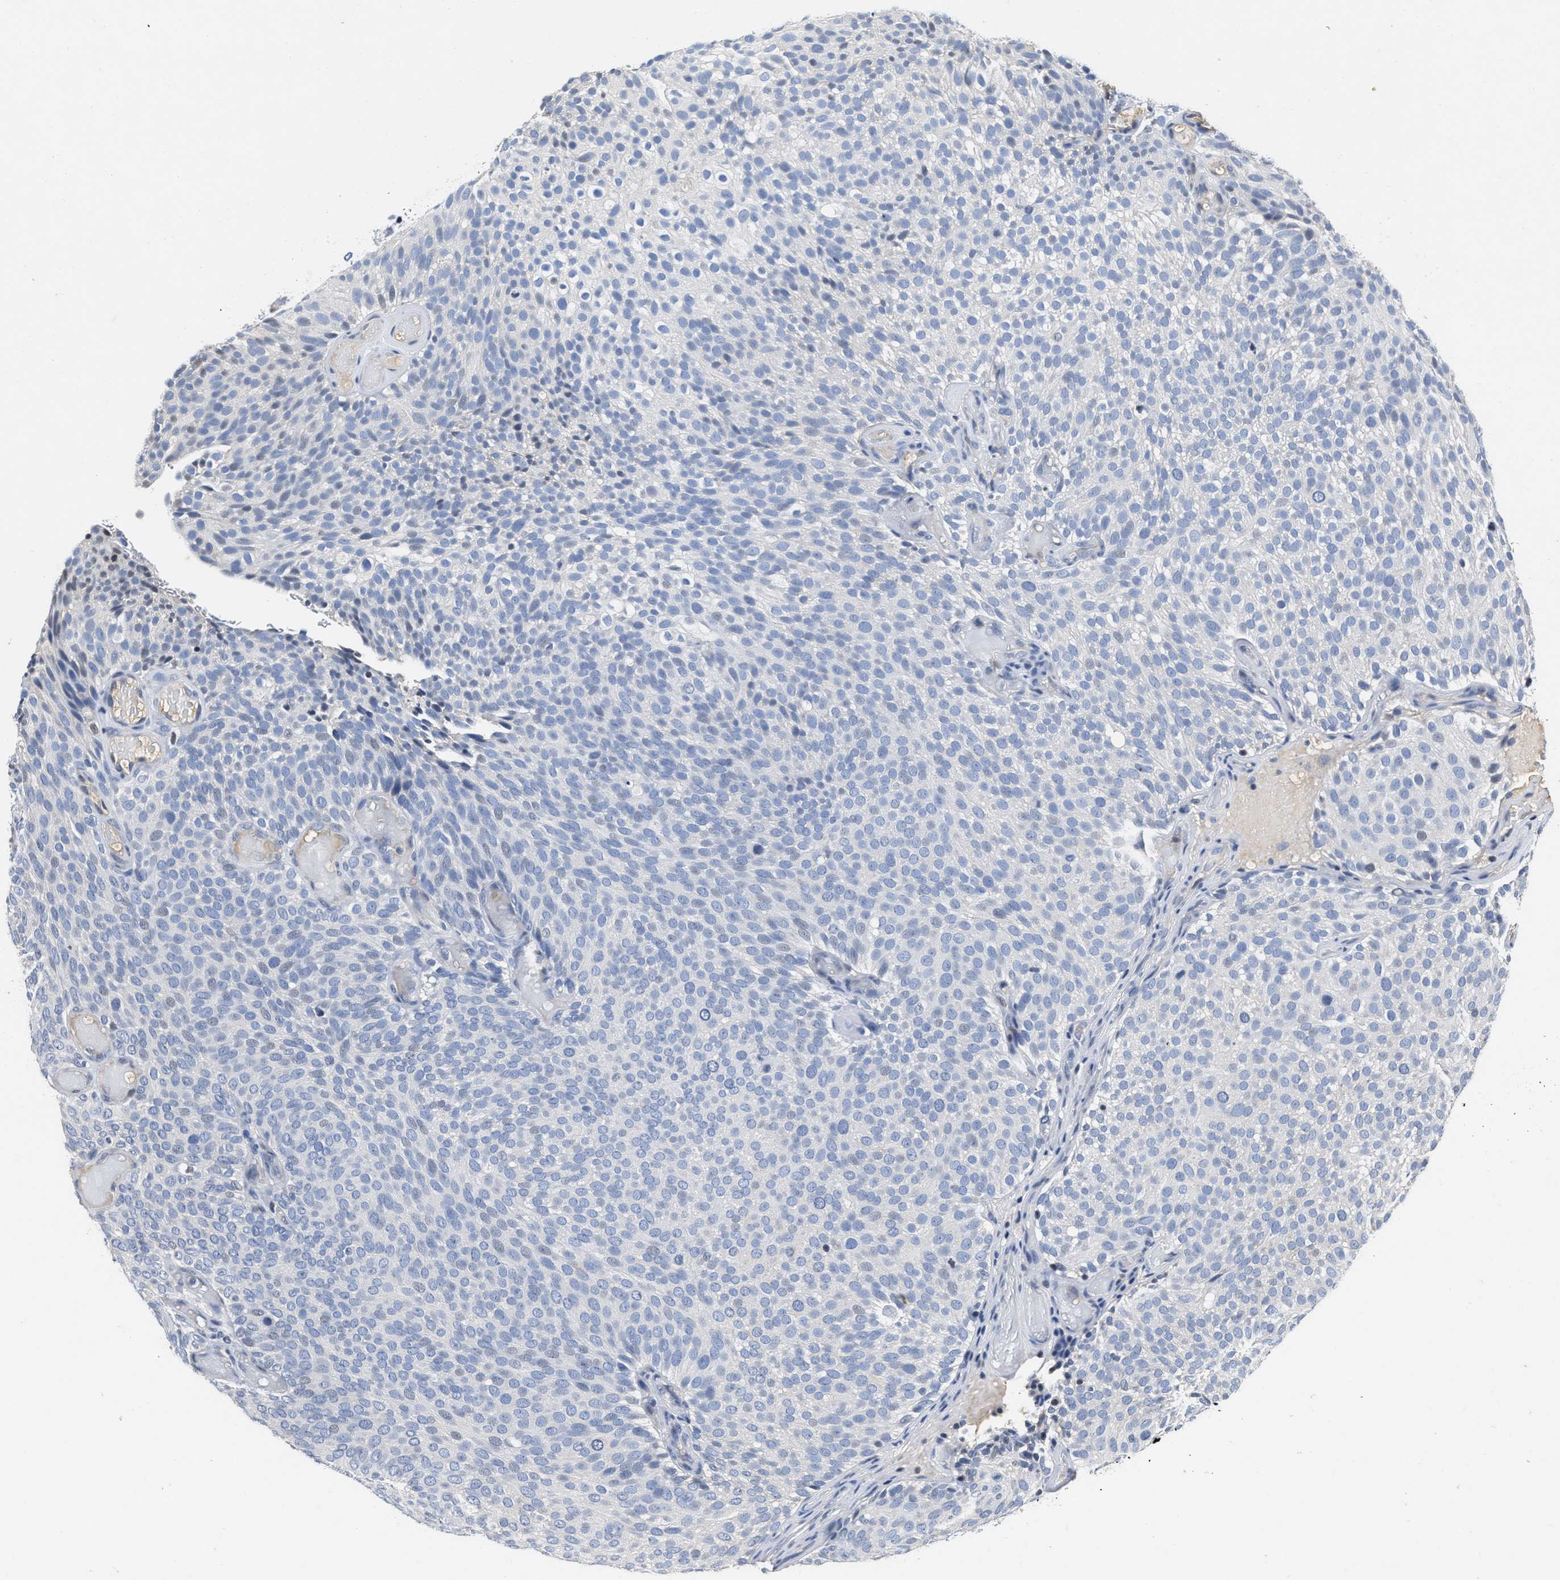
{"staining": {"intensity": "negative", "quantity": "none", "location": "none"}, "tissue": "urothelial cancer", "cell_type": "Tumor cells", "image_type": "cancer", "snomed": [{"axis": "morphology", "description": "Urothelial carcinoma, Low grade"}, {"axis": "topography", "description": "Urinary bladder"}], "caption": "This is an immunohistochemistry (IHC) photomicrograph of urothelial carcinoma (low-grade). There is no staining in tumor cells.", "gene": "FBLN2", "patient": {"sex": "male", "age": 78}}